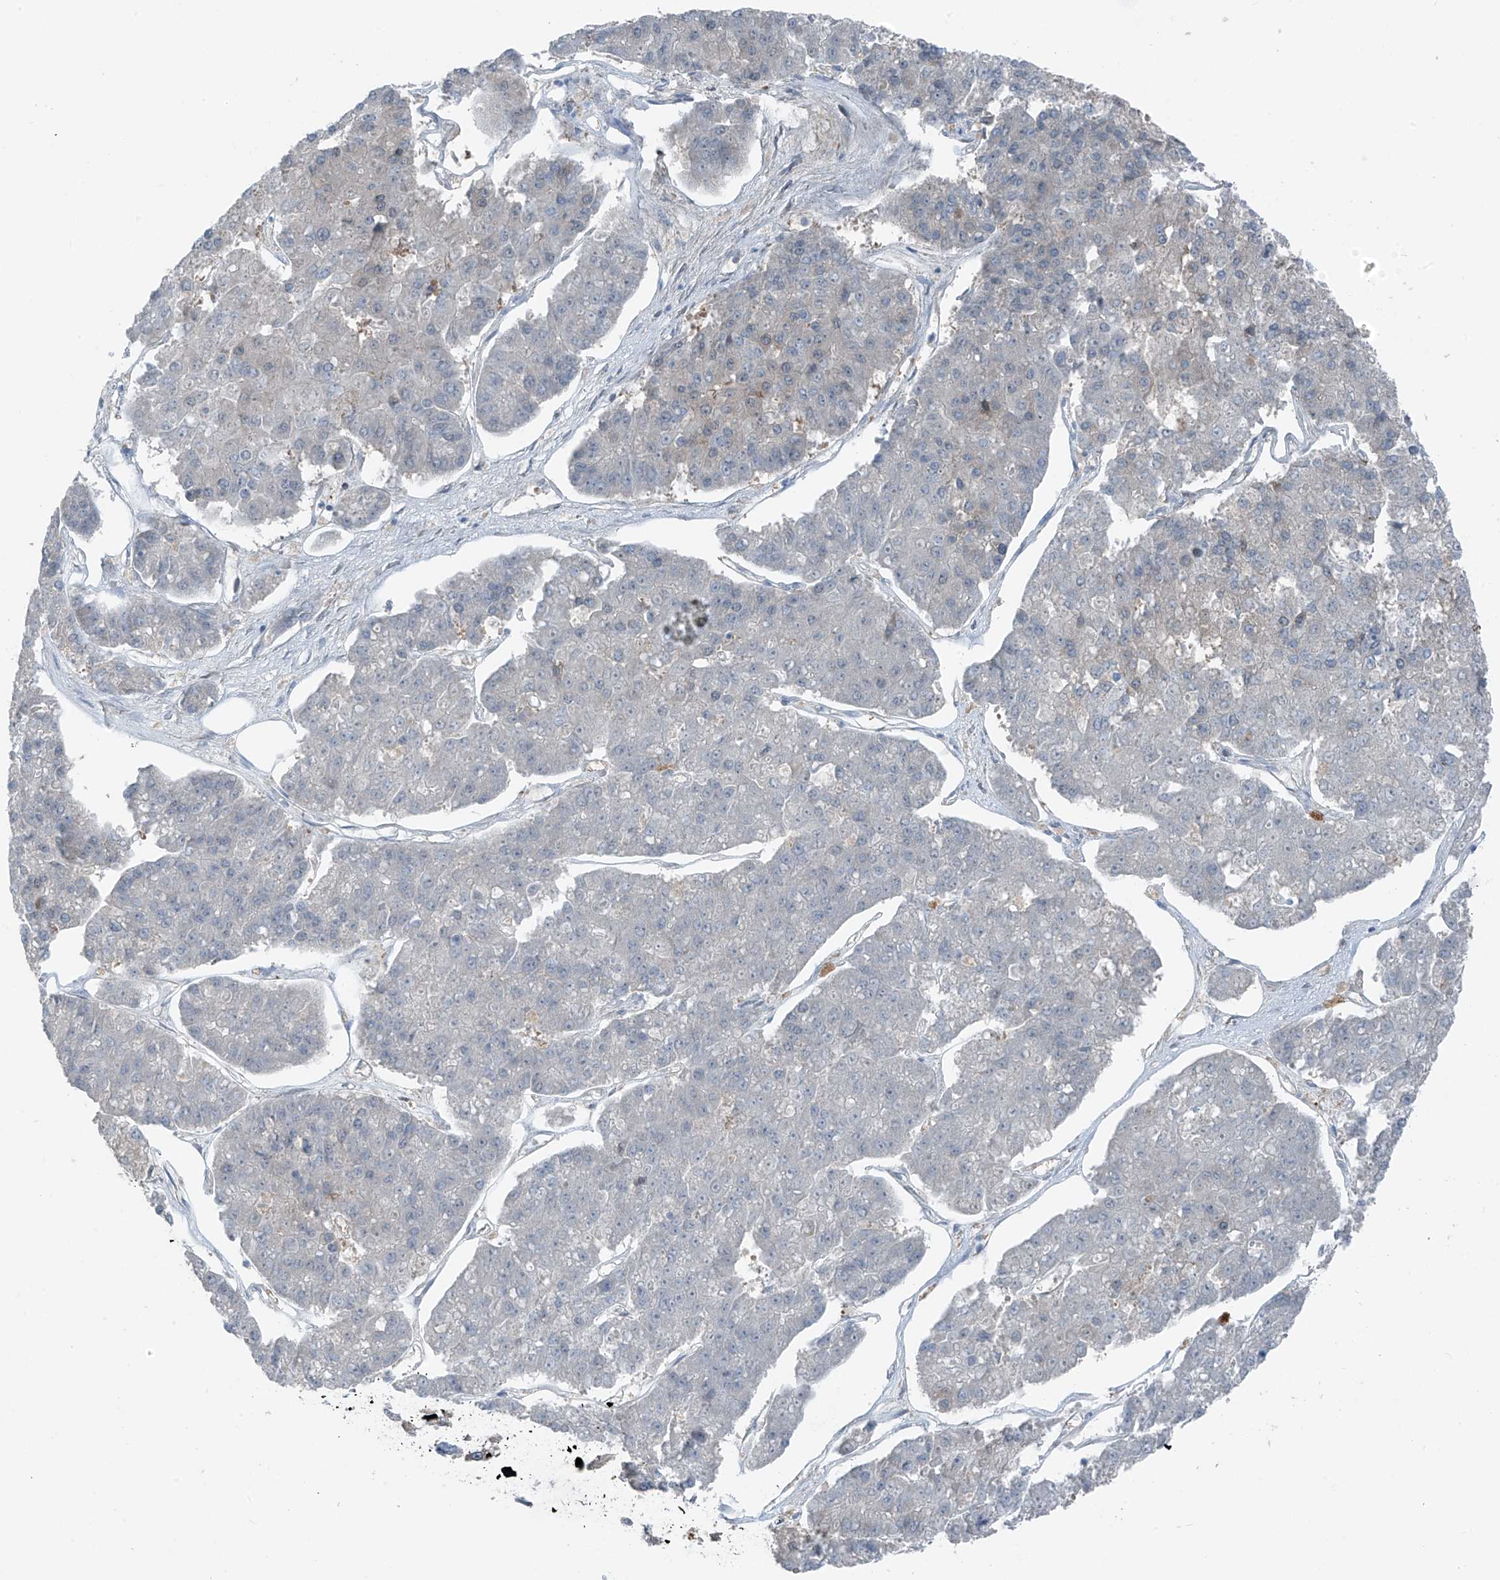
{"staining": {"intensity": "moderate", "quantity": "25%-75%", "location": "cytoplasmic/membranous"}, "tissue": "pancreatic cancer", "cell_type": "Tumor cells", "image_type": "cancer", "snomed": [{"axis": "morphology", "description": "Adenocarcinoma, NOS"}, {"axis": "topography", "description": "Pancreas"}], "caption": "The immunohistochemical stain labels moderate cytoplasmic/membranous staining in tumor cells of pancreatic cancer tissue. (brown staining indicates protein expression, while blue staining denotes nuclei).", "gene": "SLC12A6", "patient": {"sex": "male", "age": 50}}